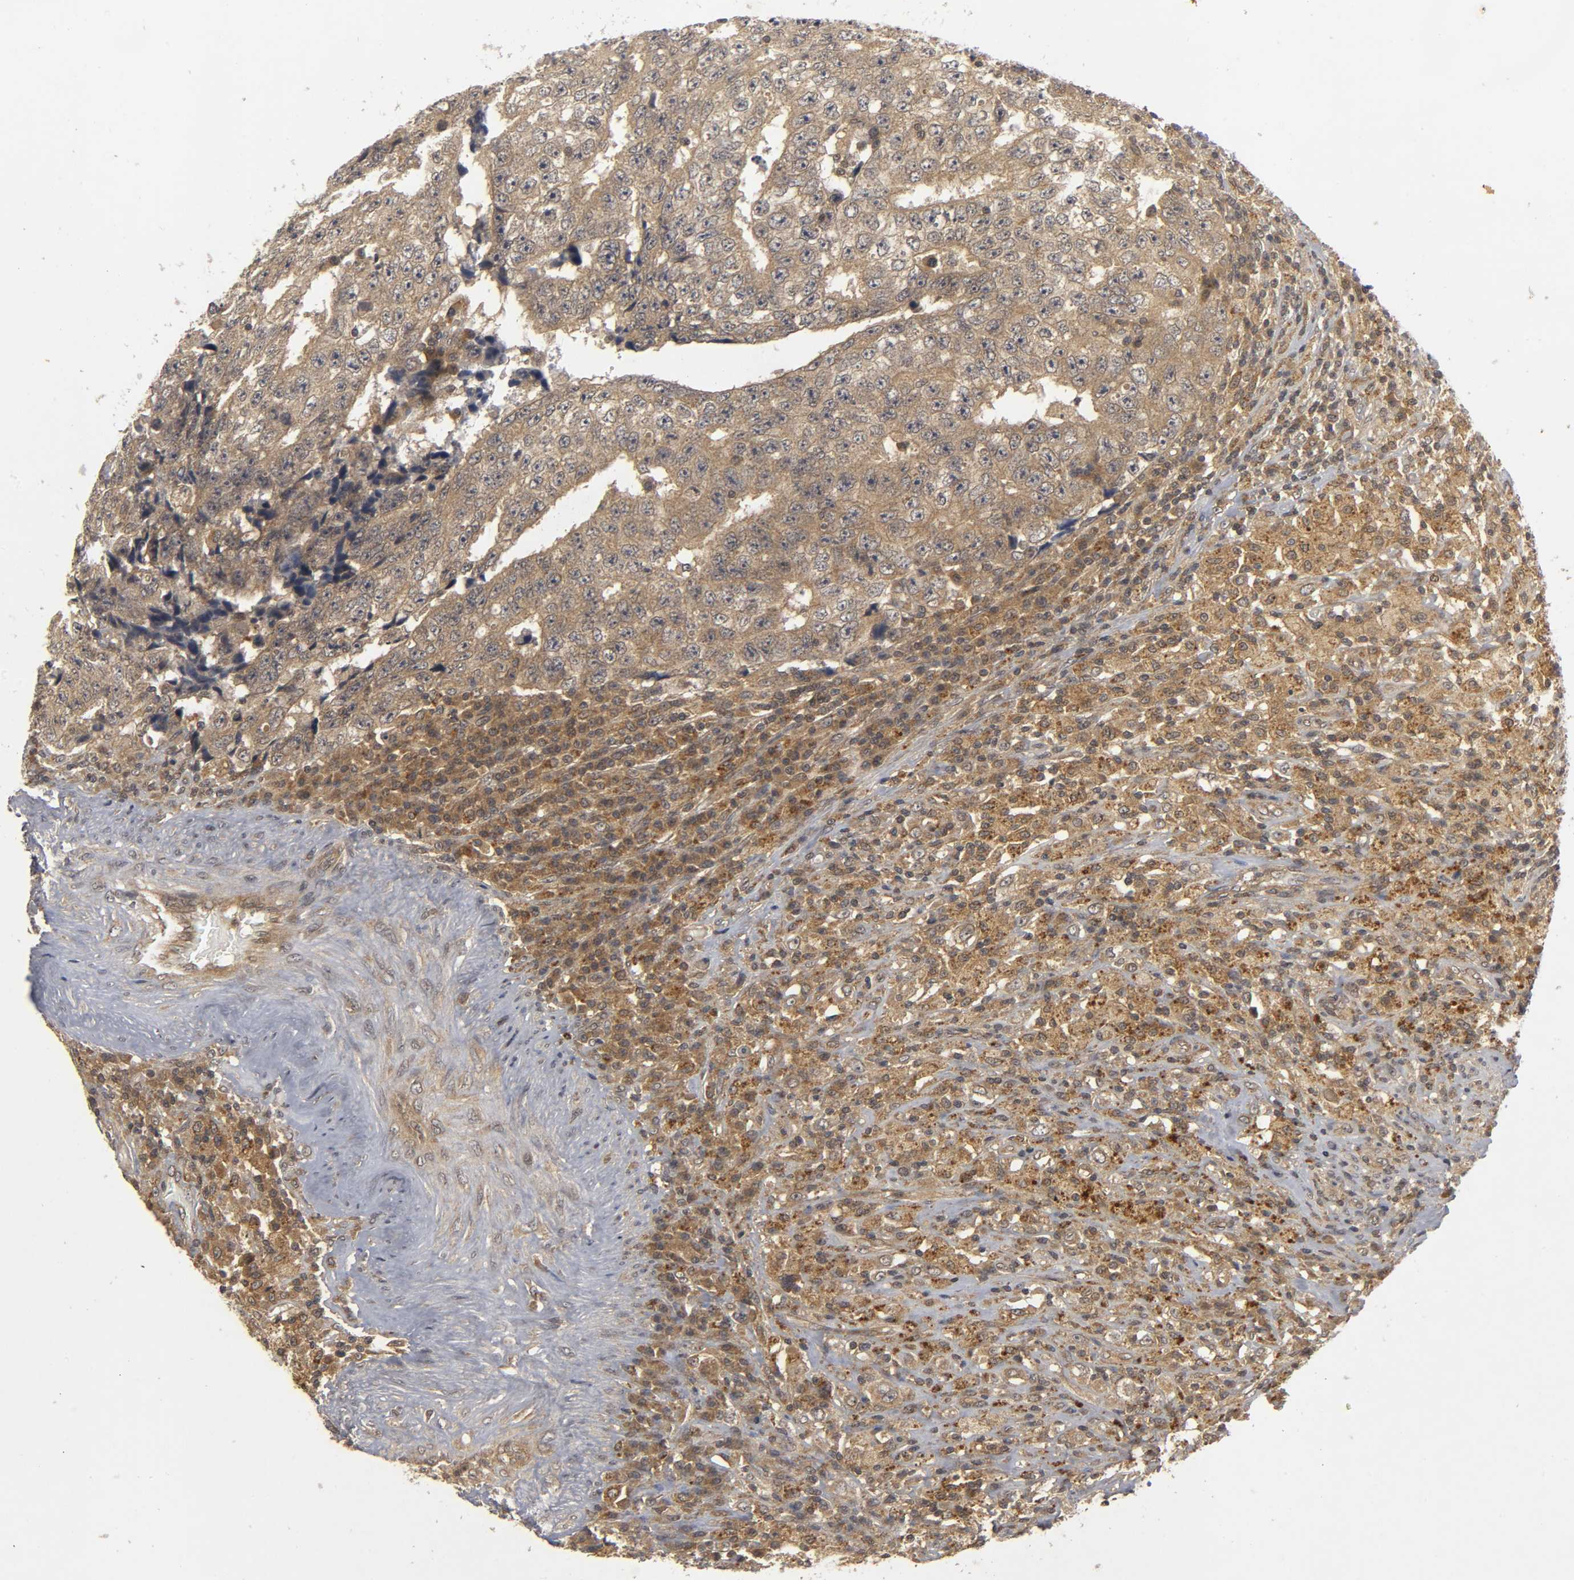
{"staining": {"intensity": "moderate", "quantity": "25%-75%", "location": "cytoplasmic/membranous"}, "tissue": "testis cancer", "cell_type": "Tumor cells", "image_type": "cancer", "snomed": [{"axis": "morphology", "description": "Necrosis, NOS"}, {"axis": "morphology", "description": "Carcinoma, Embryonal, NOS"}, {"axis": "topography", "description": "Testis"}], "caption": "Tumor cells exhibit medium levels of moderate cytoplasmic/membranous staining in approximately 25%-75% of cells in human testis cancer. Nuclei are stained in blue.", "gene": "TRAF6", "patient": {"sex": "male", "age": 19}}